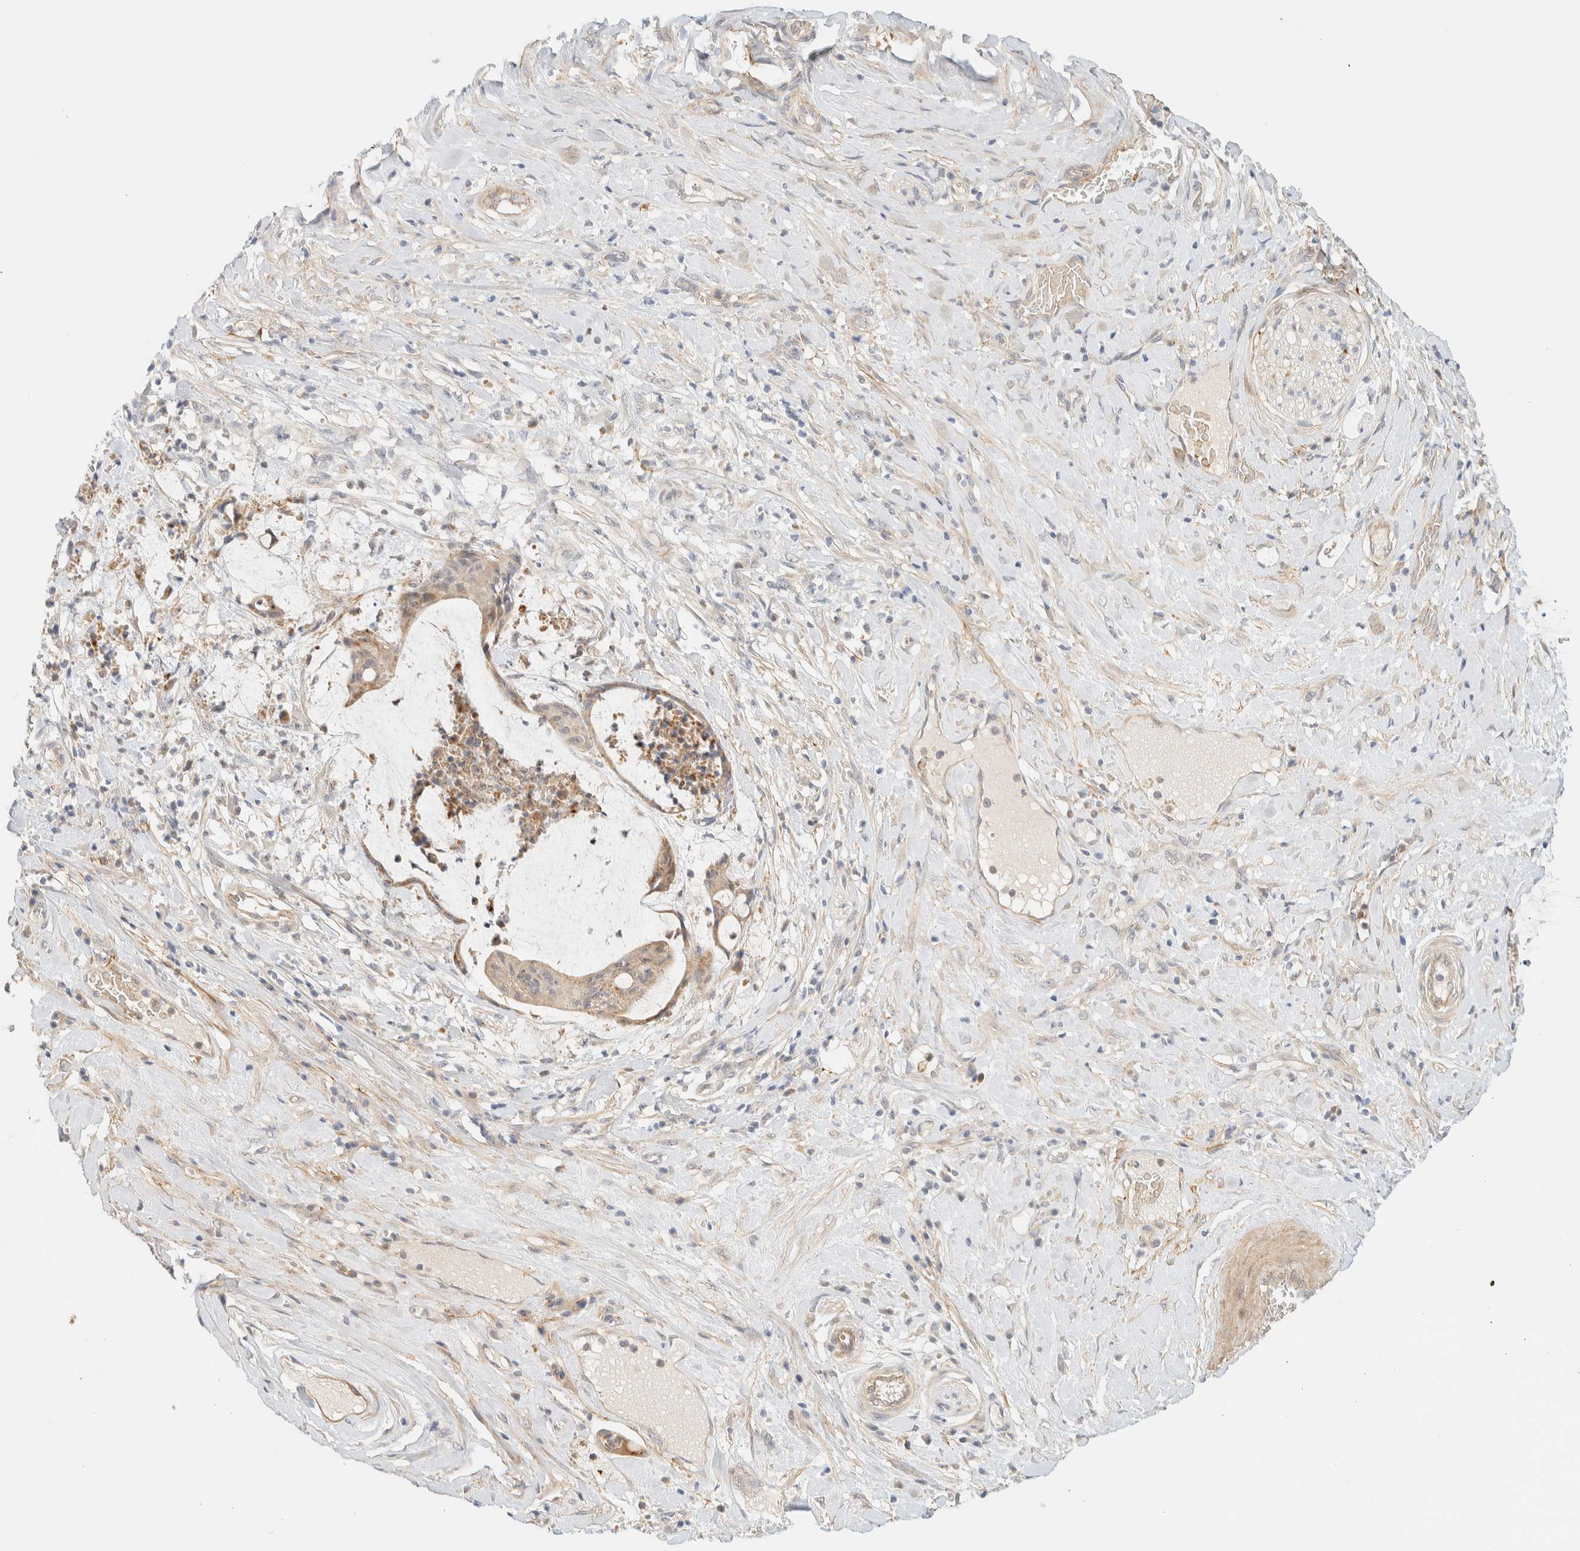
{"staining": {"intensity": "weak", "quantity": "25%-75%", "location": "cytoplasmic/membranous"}, "tissue": "liver cancer", "cell_type": "Tumor cells", "image_type": "cancer", "snomed": [{"axis": "morphology", "description": "Normal tissue, NOS"}, {"axis": "morphology", "description": "Cholangiocarcinoma"}, {"axis": "topography", "description": "Liver"}, {"axis": "topography", "description": "Peripheral nerve tissue"}], "caption": "Protein expression by IHC reveals weak cytoplasmic/membranous positivity in about 25%-75% of tumor cells in liver cancer (cholangiocarcinoma).", "gene": "TNK1", "patient": {"sex": "female", "age": 73}}